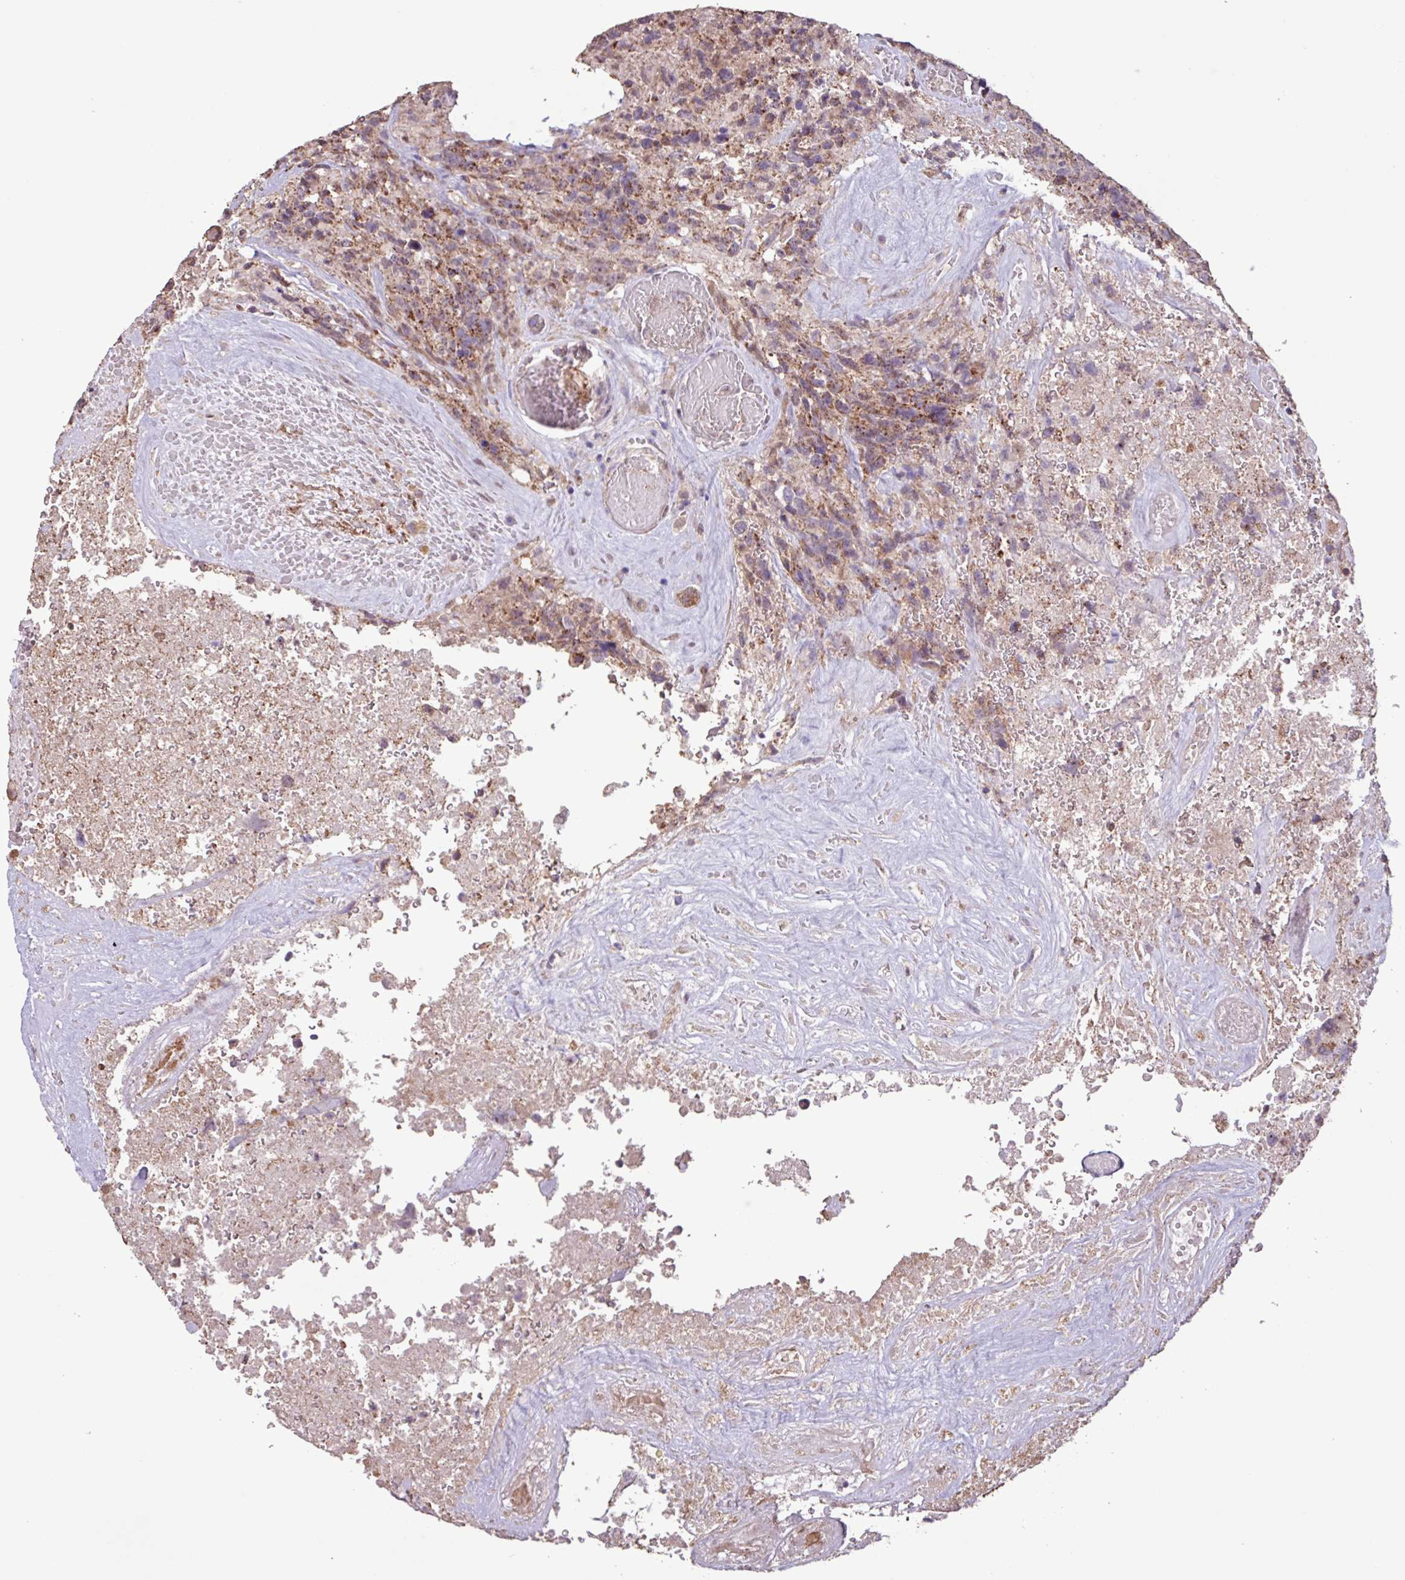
{"staining": {"intensity": "moderate", "quantity": "25%-75%", "location": "cytoplasmic/membranous"}, "tissue": "glioma", "cell_type": "Tumor cells", "image_type": "cancer", "snomed": [{"axis": "morphology", "description": "Glioma, malignant, High grade"}, {"axis": "topography", "description": "Brain"}], "caption": "The histopathology image displays a brown stain indicating the presence of a protein in the cytoplasmic/membranous of tumor cells in glioma. Nuclei are stained in blue.", "gene": "L3MBTL3", "patient": {"sex": "male", "age": 69}}